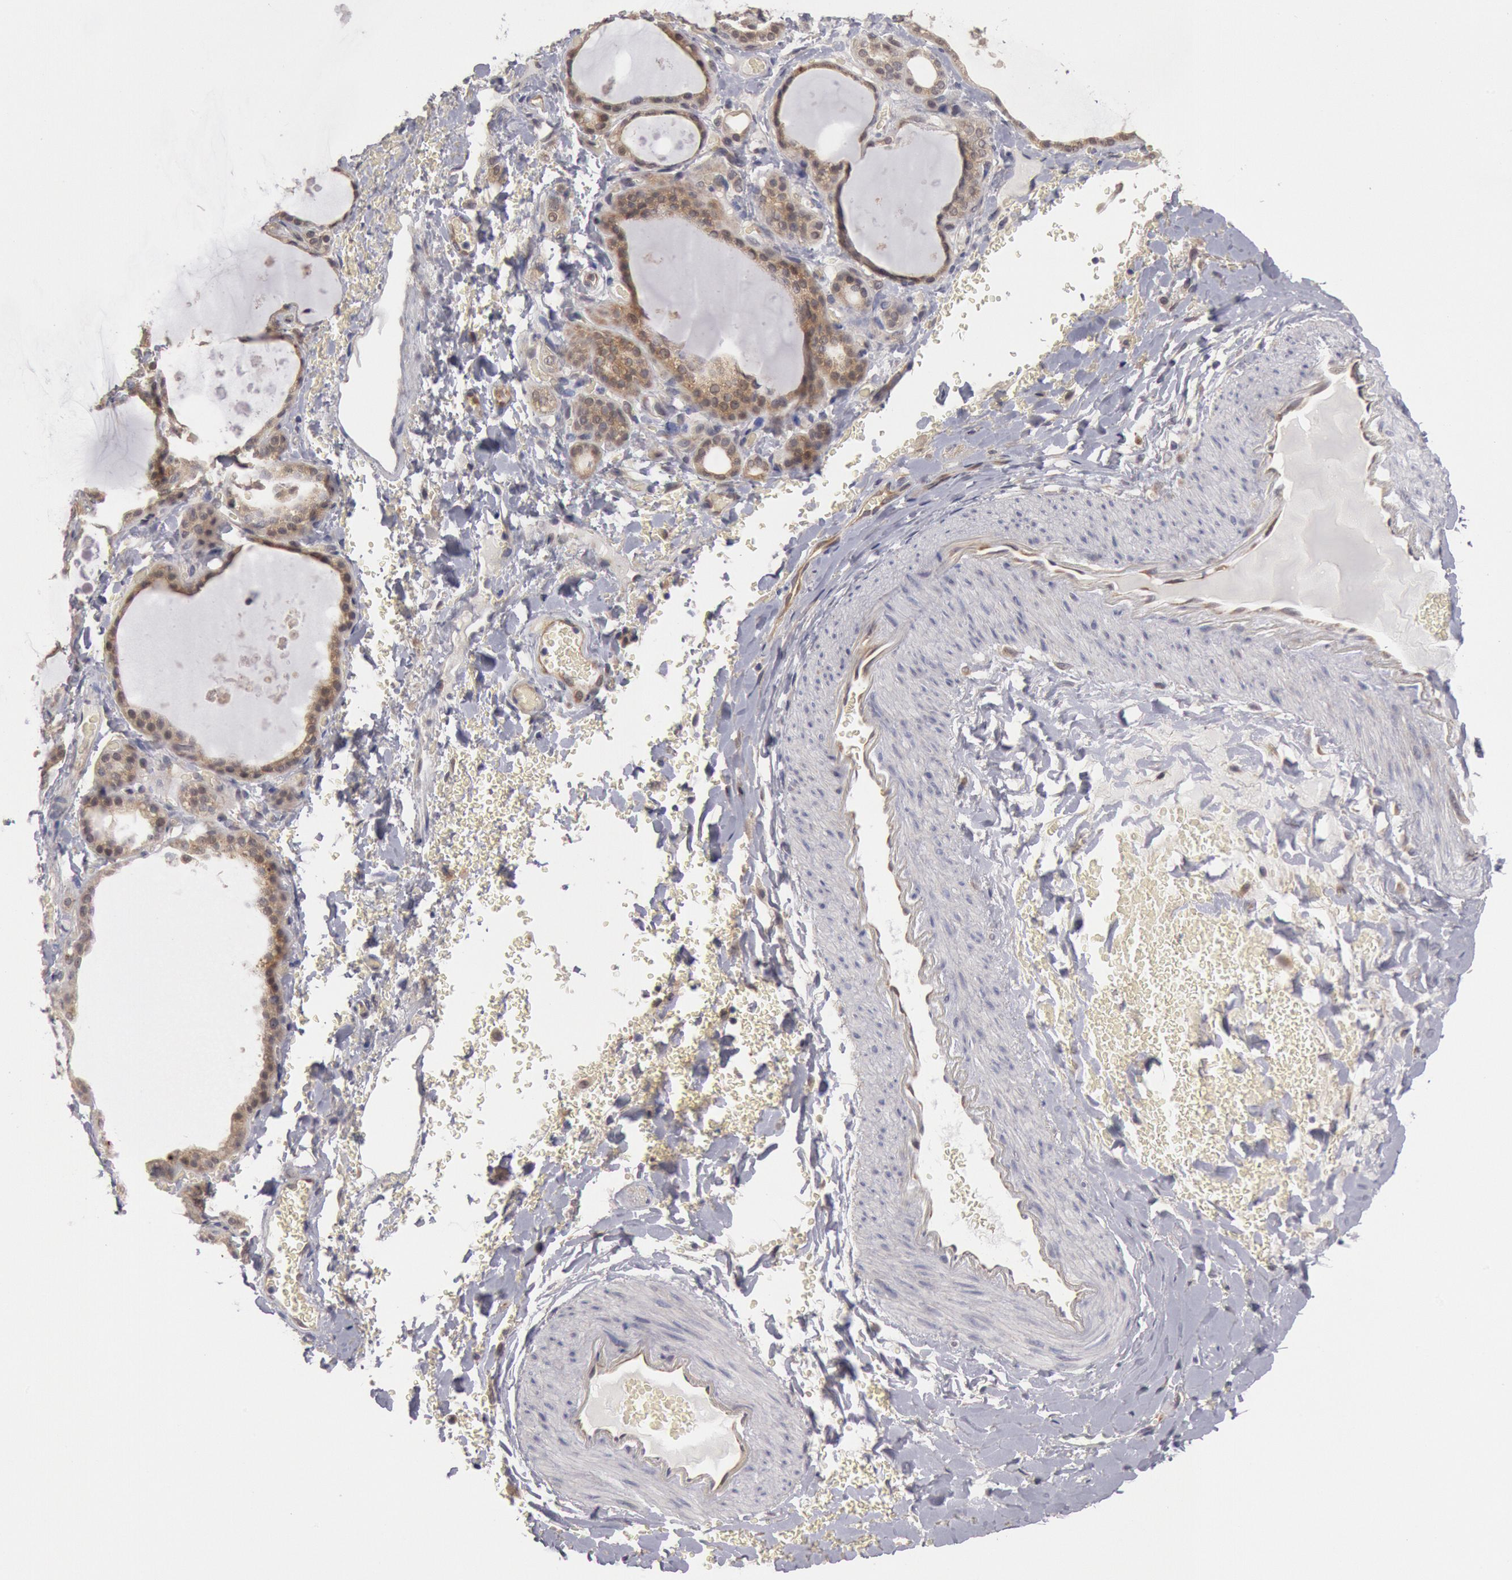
{"staining": {"intensity": "moderate", "quantity": ">75%", "location": "cytoplasmic/membranous"}, "tissue": "thyroid gland", "cell_type": "Glandular cells", "image_type": "normal", "snomed": [{"axis": "morphology", "description": "Normal tissue, NOS"}, {"axis": "topography", "description": "Thyroid gland"}], "caption": "IHC staining of benign thyroid gland, which shows medium levels of moderate cytoplasmic/membranous staining in about >75% of glandular cells indicating moderate cytoplasmic/membranous protein positivity. The staining was performed using DAB (3,3'-diaminobenzidine) (brown) for protein detection and nuclei were counterstained in hematoxylin (blue).", "gene": "DNAJA1", "patient": {"sex": "male", "age": 61}}